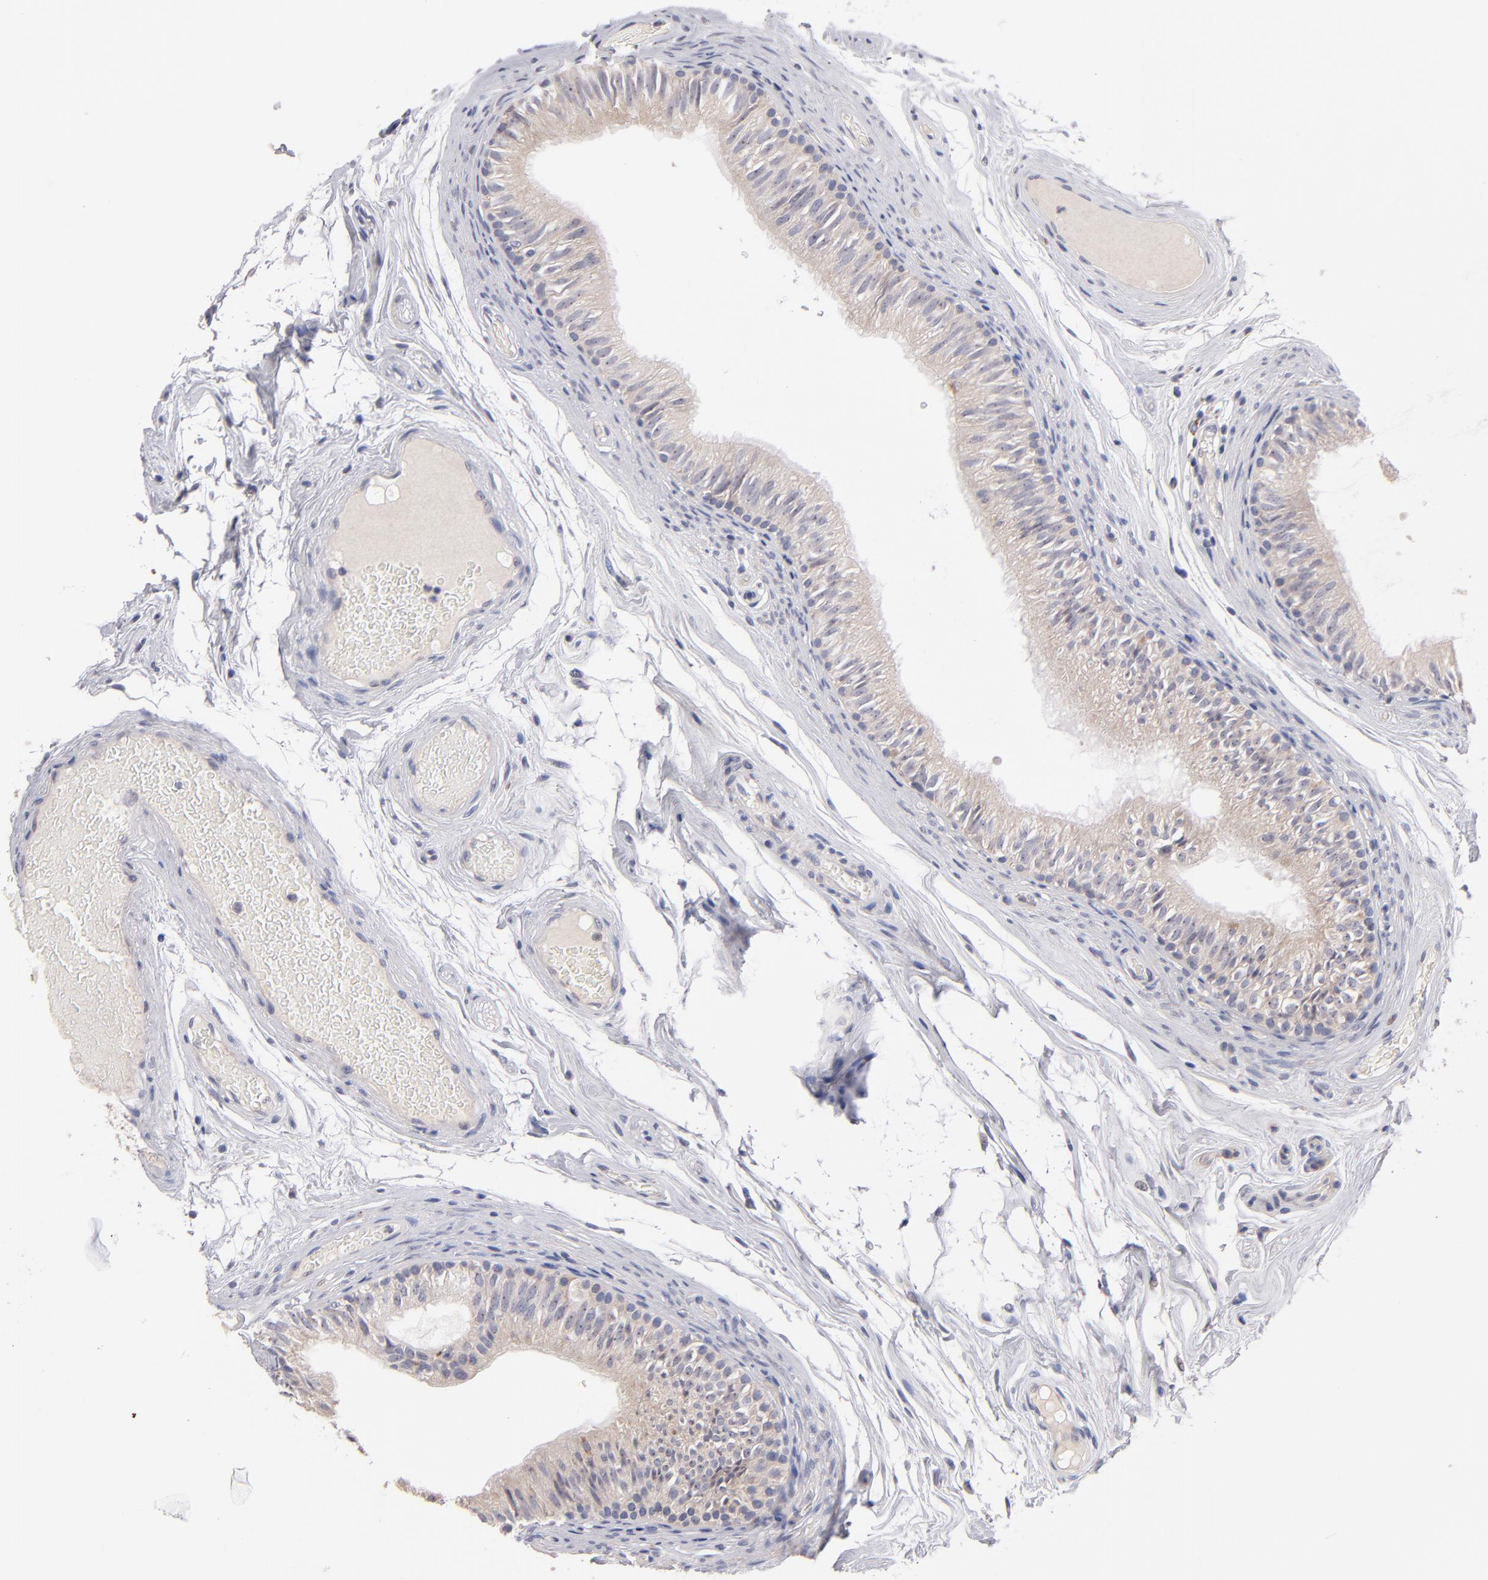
{"staining": {"intensity": "weak", "quantity": ">75%", "location": "cytoplasmic/membranous"}, "tissue": "epididymis", "cell_type": "Glandular cells", "image_type": "normal", "snomed": [{"axis": "morphology", "description": "Normal tissue, NOS"}, {"axis": "topography", "description": "Testis"}, {"axis": "topography", "description": "Epididymis"}], "caption": "Protein expression analysis of unremarkable human epididymis reveals weak cytoplasmic/membranous expression in approximately >75% of glandular cells.", "gene": "HCCS", "patient": {"sex": "male", "age": 36}}